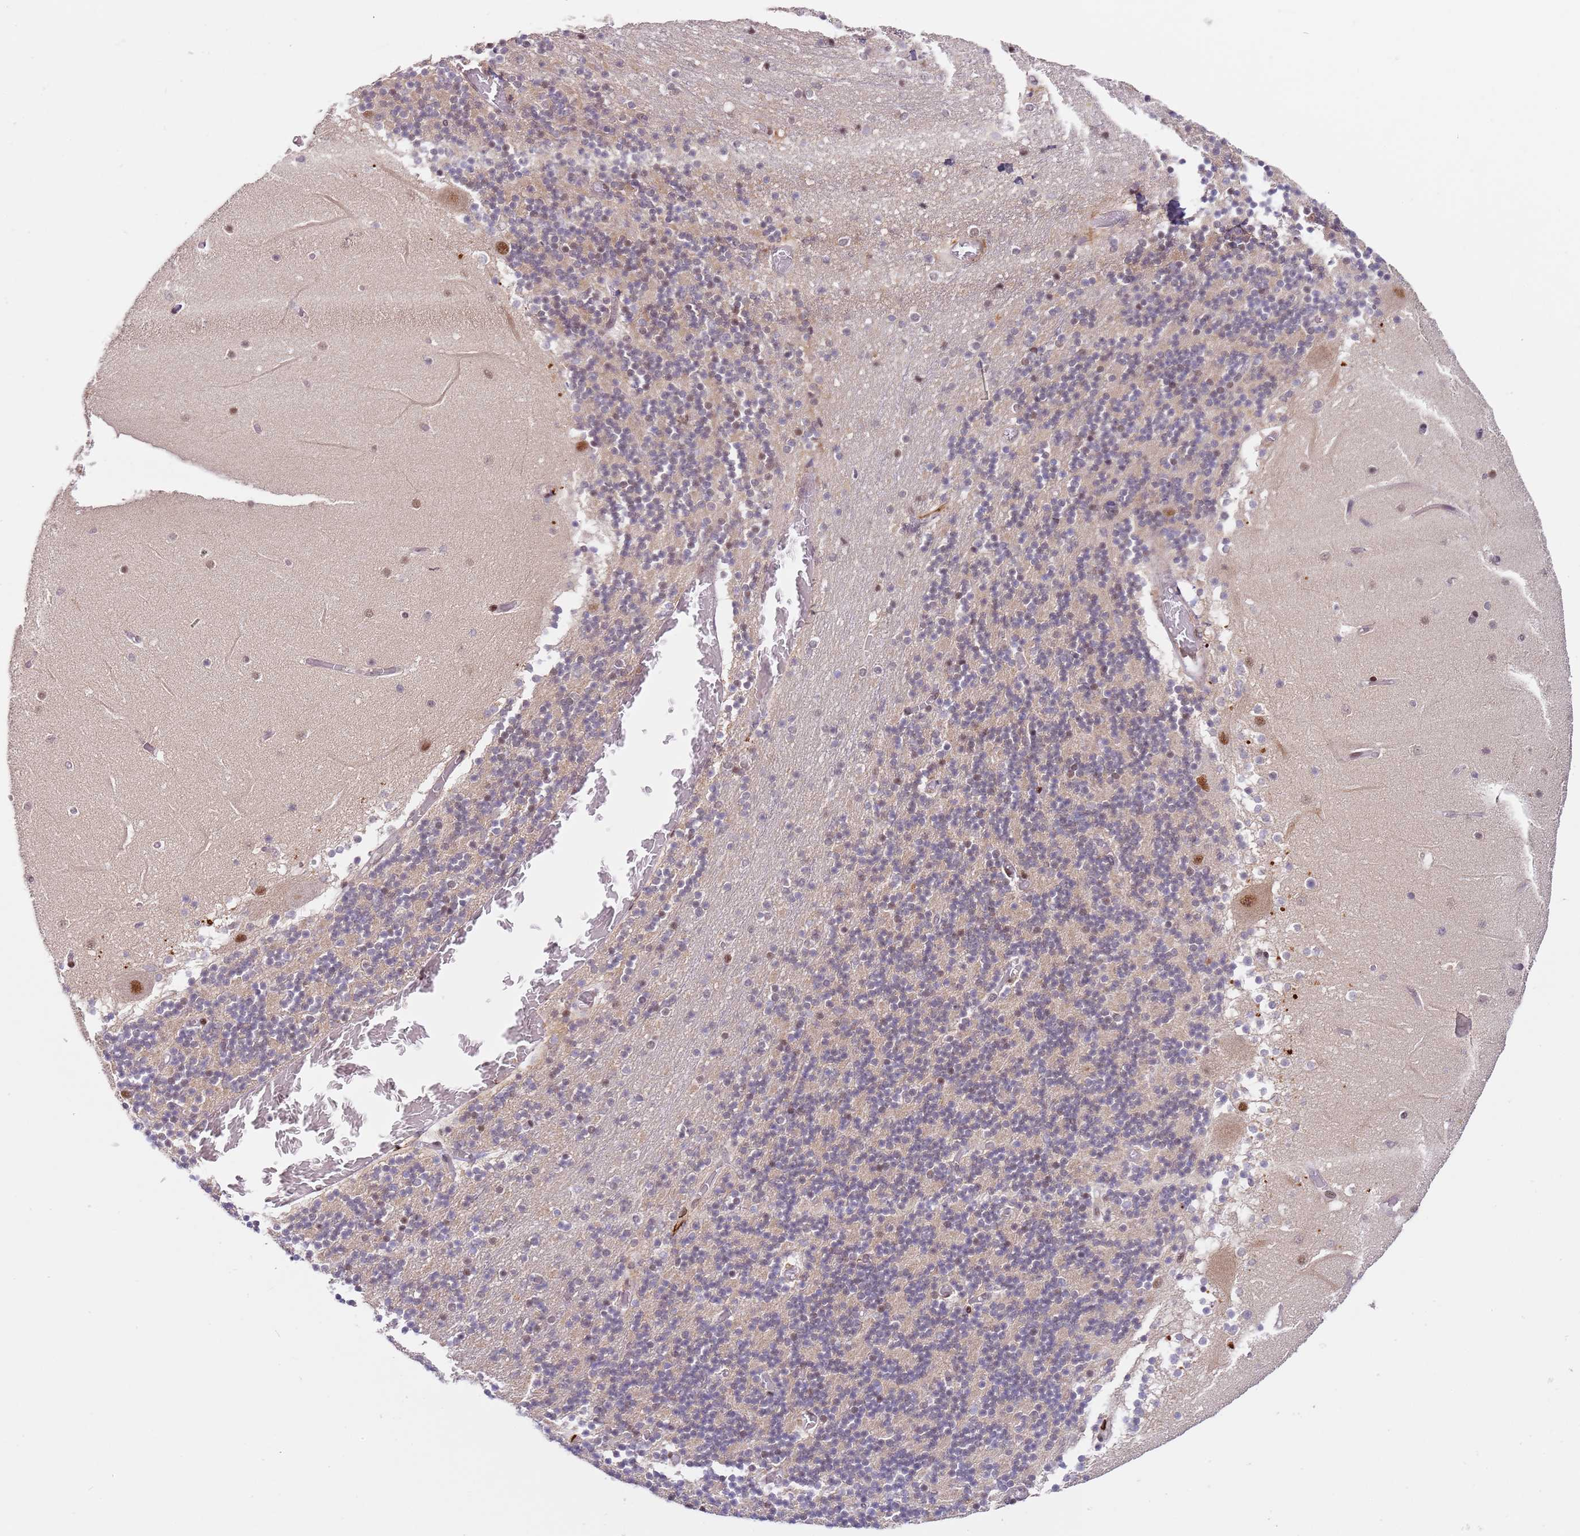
{"staining": {"intensity": "weak", "quantity": "25%-75%", "location": "cytoplasmic/membranous,nuclear"}, "tissue": "cerebellum", "cell_type": "Cells in granular layer", "image_type": "normal", "snomed": [{"axis": "morphology", "description": "Normal tissue, NOS"}, {"axis": "topography", "description": "Cerebellum"}], "caption": "IHC photomicrograph of normal cerebellum: human cerebellum stained using IHC displays low levels of weak protein expression localized specifically in the cytoplasmic/membranous,nuclear of cells in granular layer, appearing as a cytoplasmic/membranous,nuclear brown color.", "gene": "LGALSL", "patient": {"sex": "female", "age": 28}}